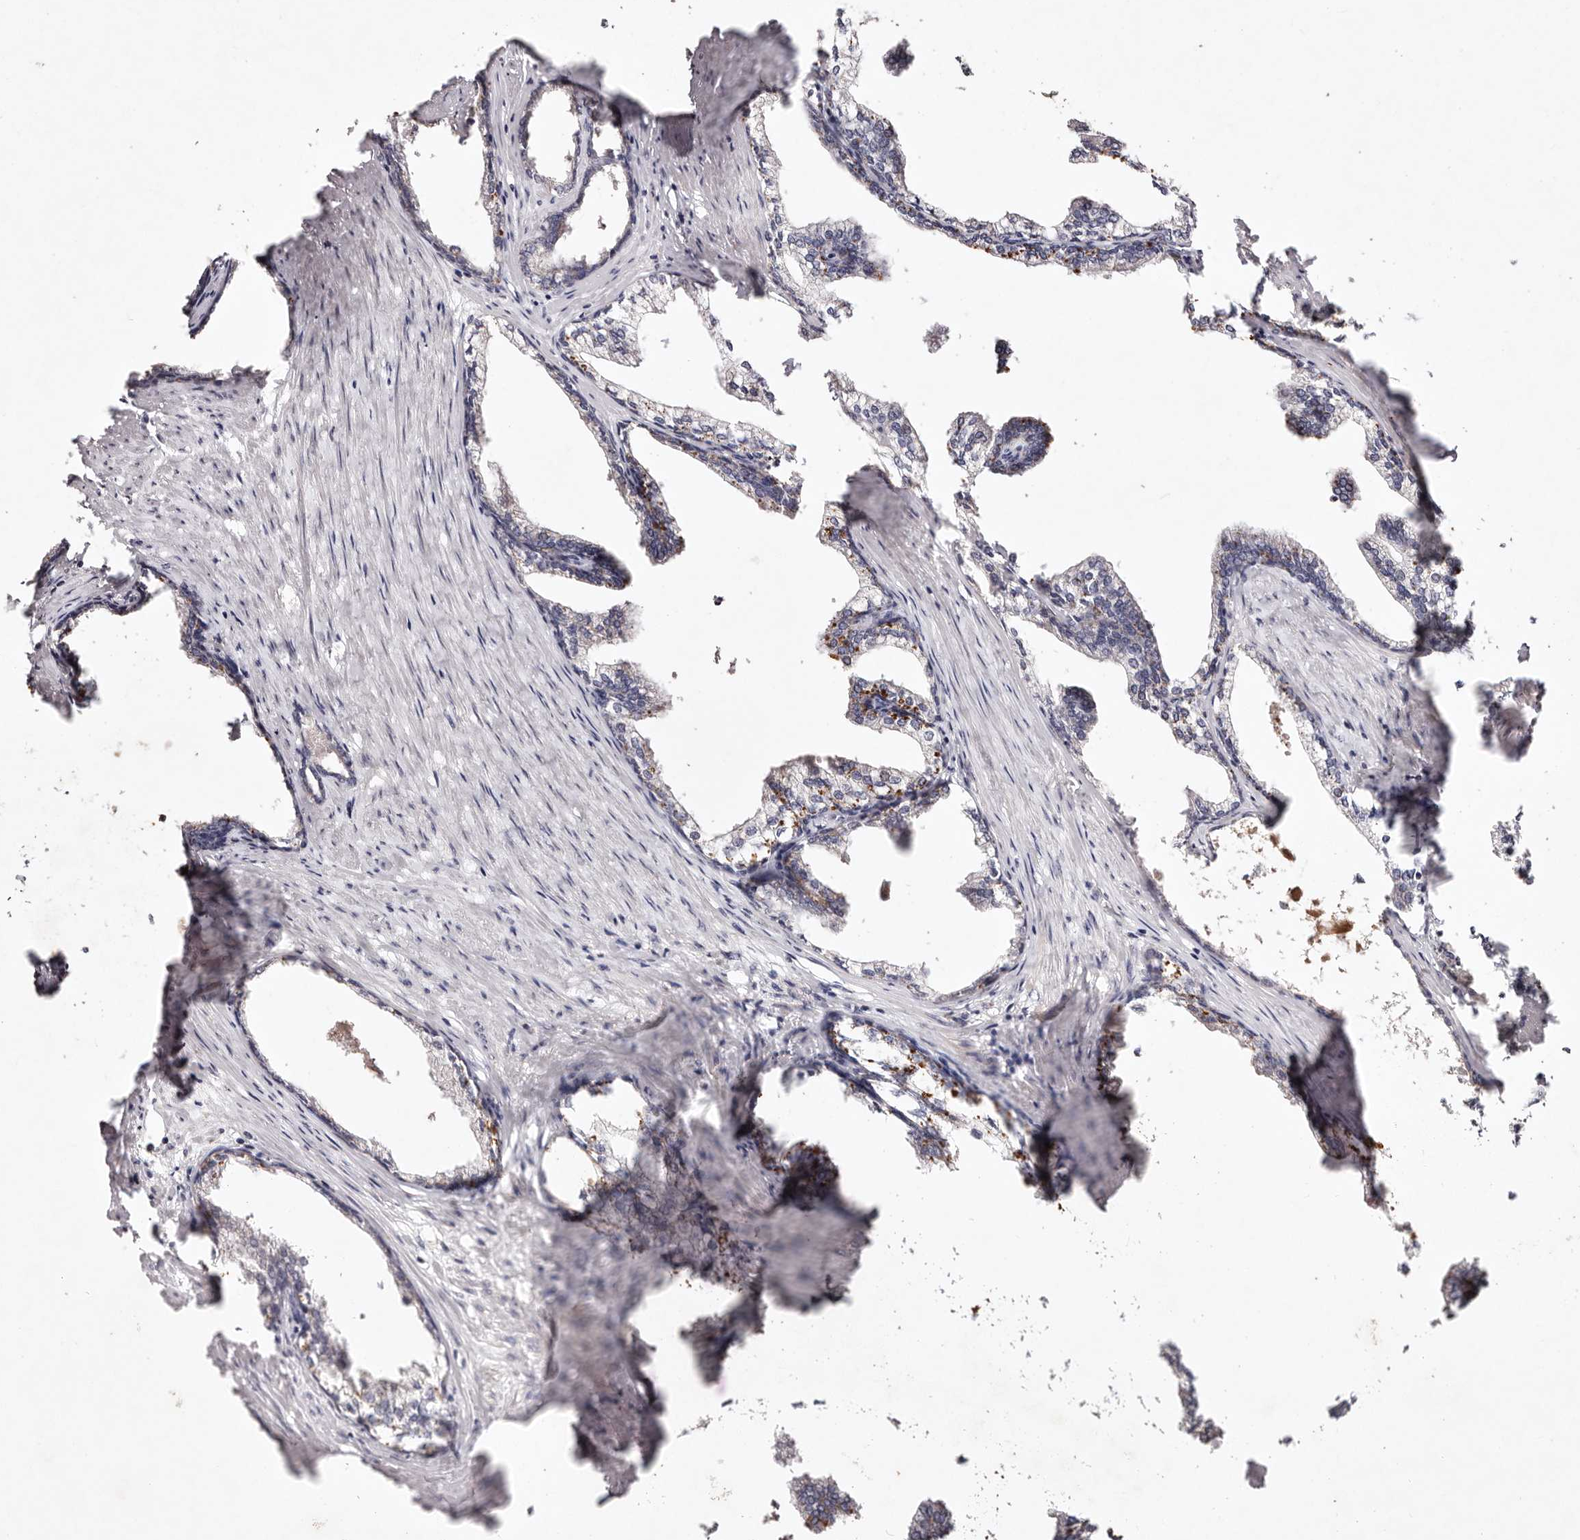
{"staining": {"intensity": "moderate", "quantity": "<25%", "location": "cytoplasmic/membranous"}, "tissue": "prostate cancer", "cell_type": "Tumor cells", "image_type": "cancer", "snomed": [{"axis": "morphology", "description": "Adenocarcinoma, High grade"}, {"axis": "topography", "description": "Prostate"}], "caption": "DAB (3,3'-diaminobenzidine) immunohistochemical staining of prostate cancer displays moderate cytoplasmic/membranous protein positivity in about <25% of tumor cells.", "gene": "TSC2", "patient": {"sex": "male", "age": 58}}